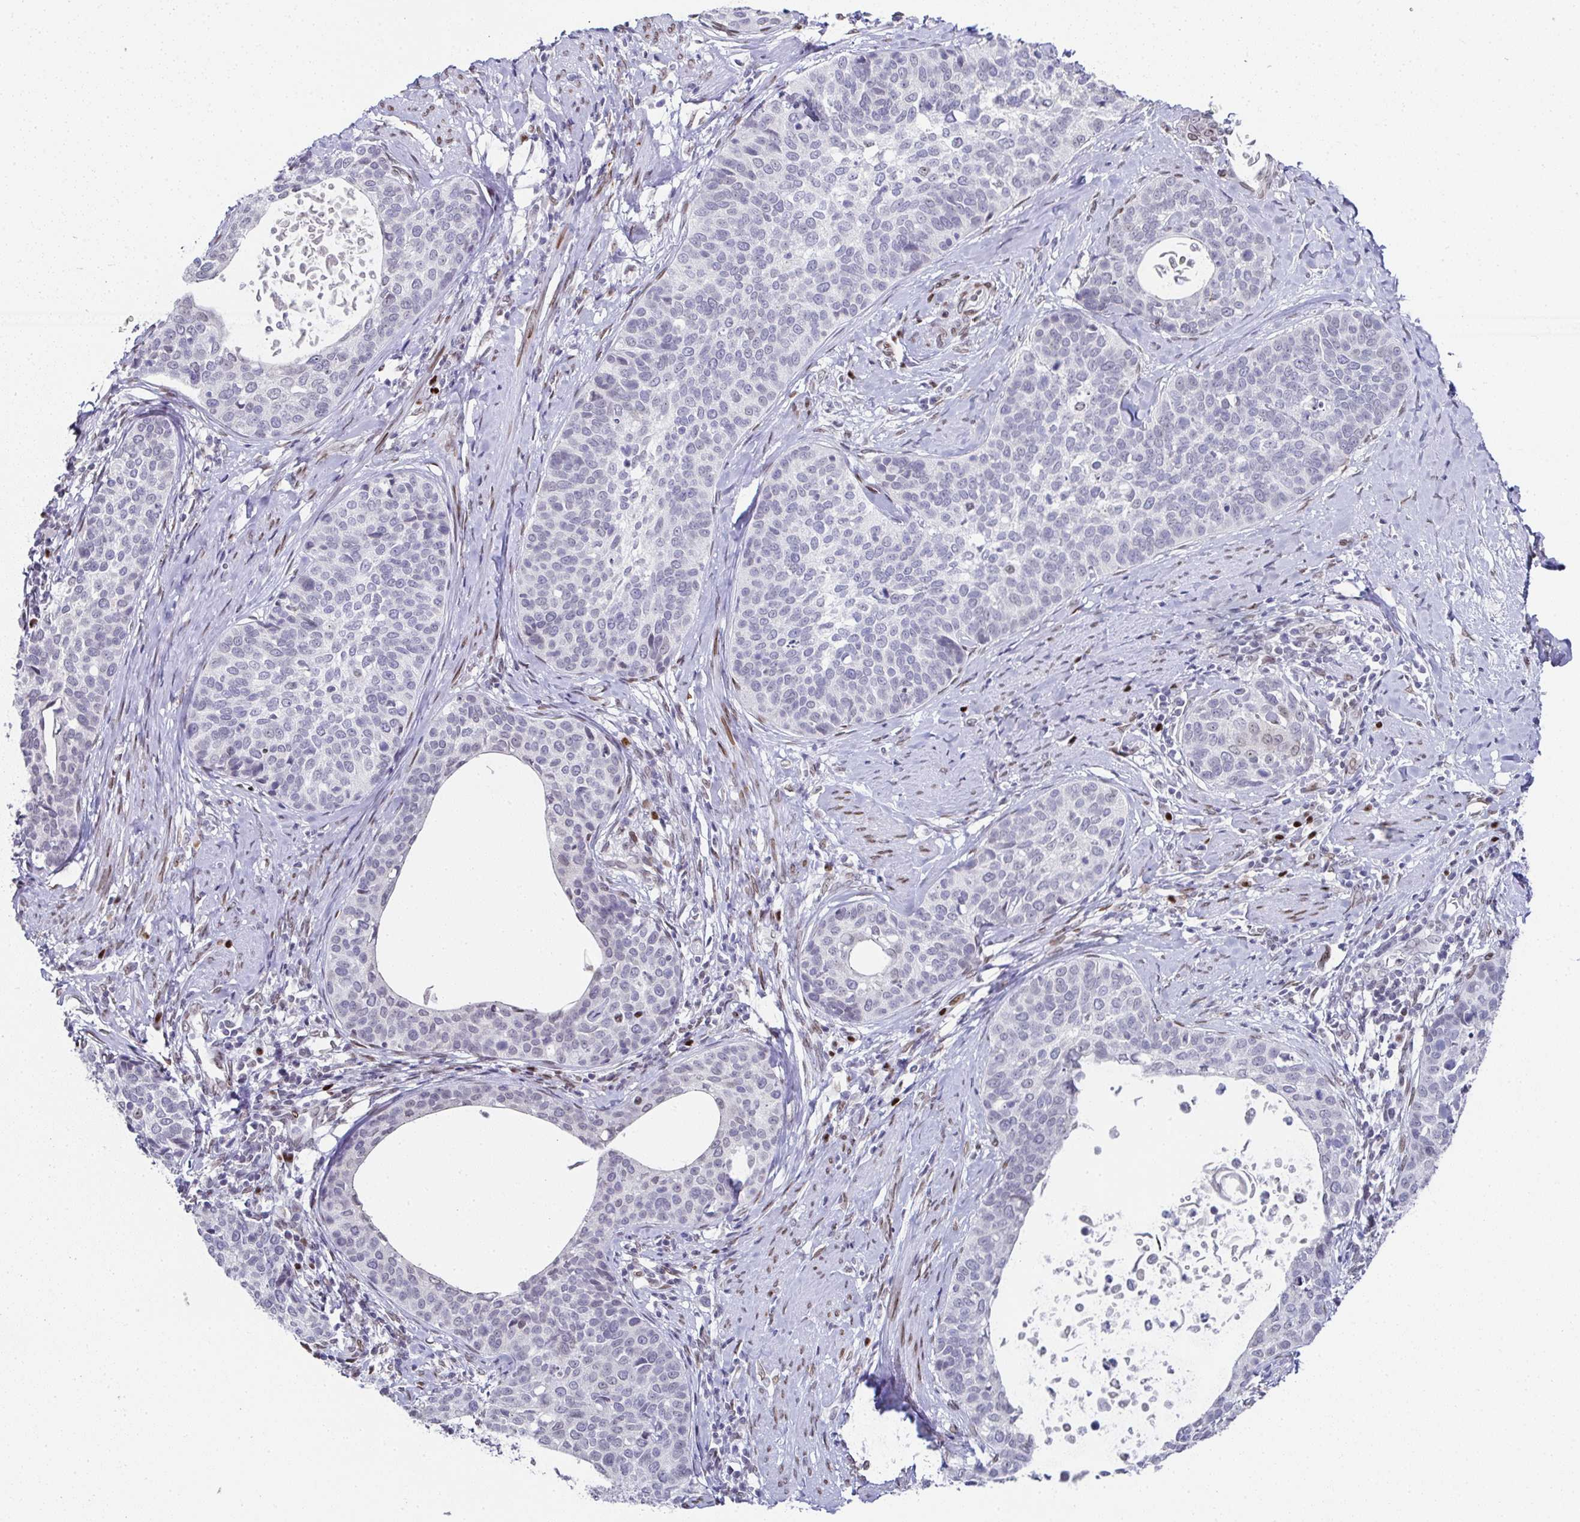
{"staining": {"intensity": "negative", "quantity": "none", "location": "none"}, "tissue": "cervical cancer", "cell_type": "Tumor cells", "image_type": "cancer", "snomed": [{"axis": "morphology", "description": "Squamous cell carcinoma, NOS"}, {"axis": "topography", "description": "Cervix"}], "caption": "An image of cervical cancer stained for a protein reveals no brown staining in tumor cells.", "gene": "RB1", "patient": {"sex": "female", "age": 69}}